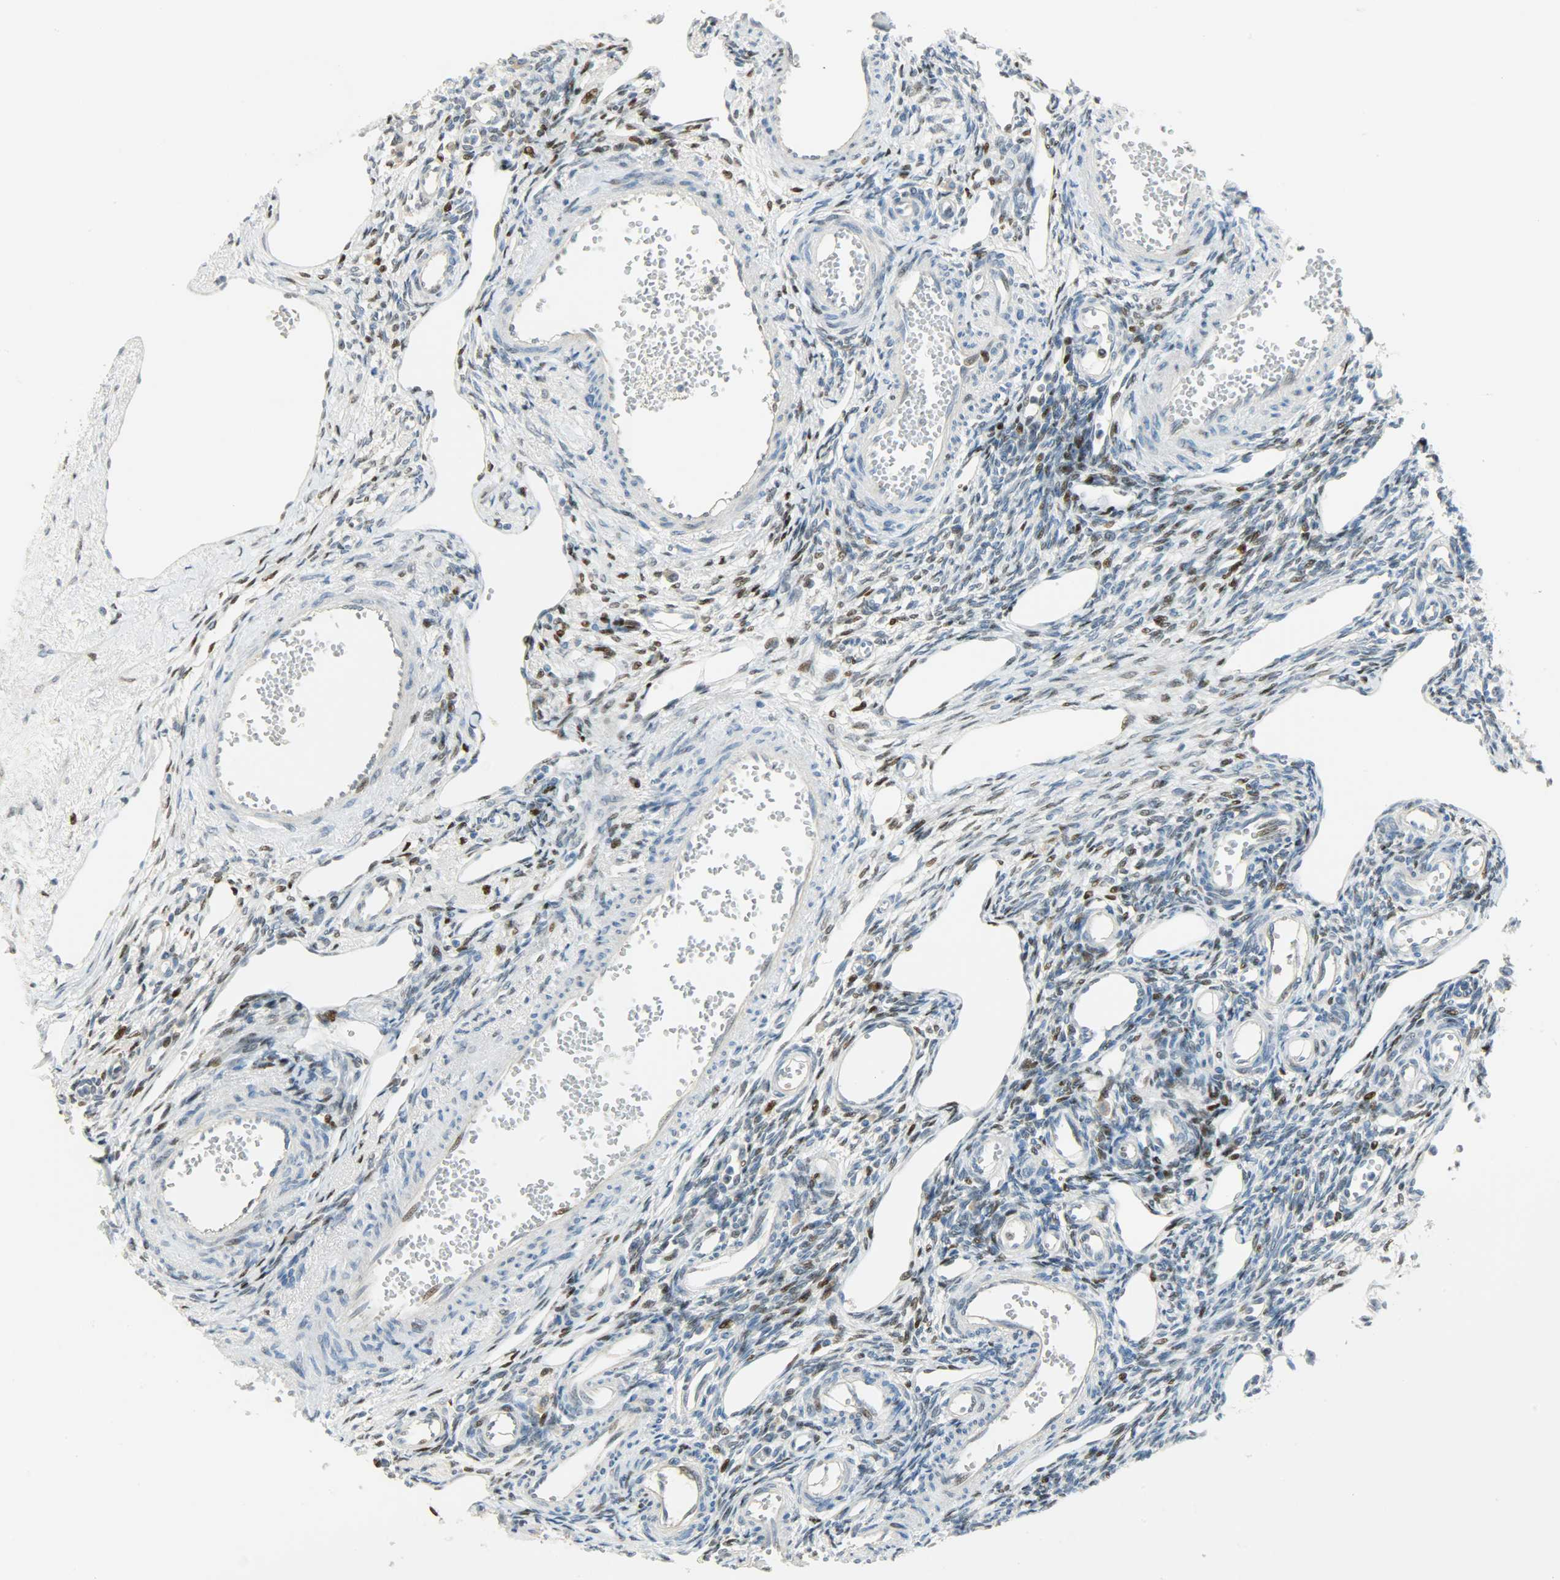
{"staining": {"intensity": "negative", "quantity": "none", "location": "none"}, "tissue": "ovary", "cell_type": "Follicle cells", "image_type": "normal", "snomed": [{"axis": "morphology", "description": "Normal tissue, NOS"}, {"axis": "topography", "description": "Ovary"}], "caption": "An immunohistochemistry photomicrograph of unremarkable ovary is shown. There is no staining in follicle cells of ovary. (Brightfield microscopy of DAB (3,3'-diaminobenzidine) immunohistochemistry at high magnification).", "gene": "JUNB", "patient": {"sex": "female", "age": 33}}